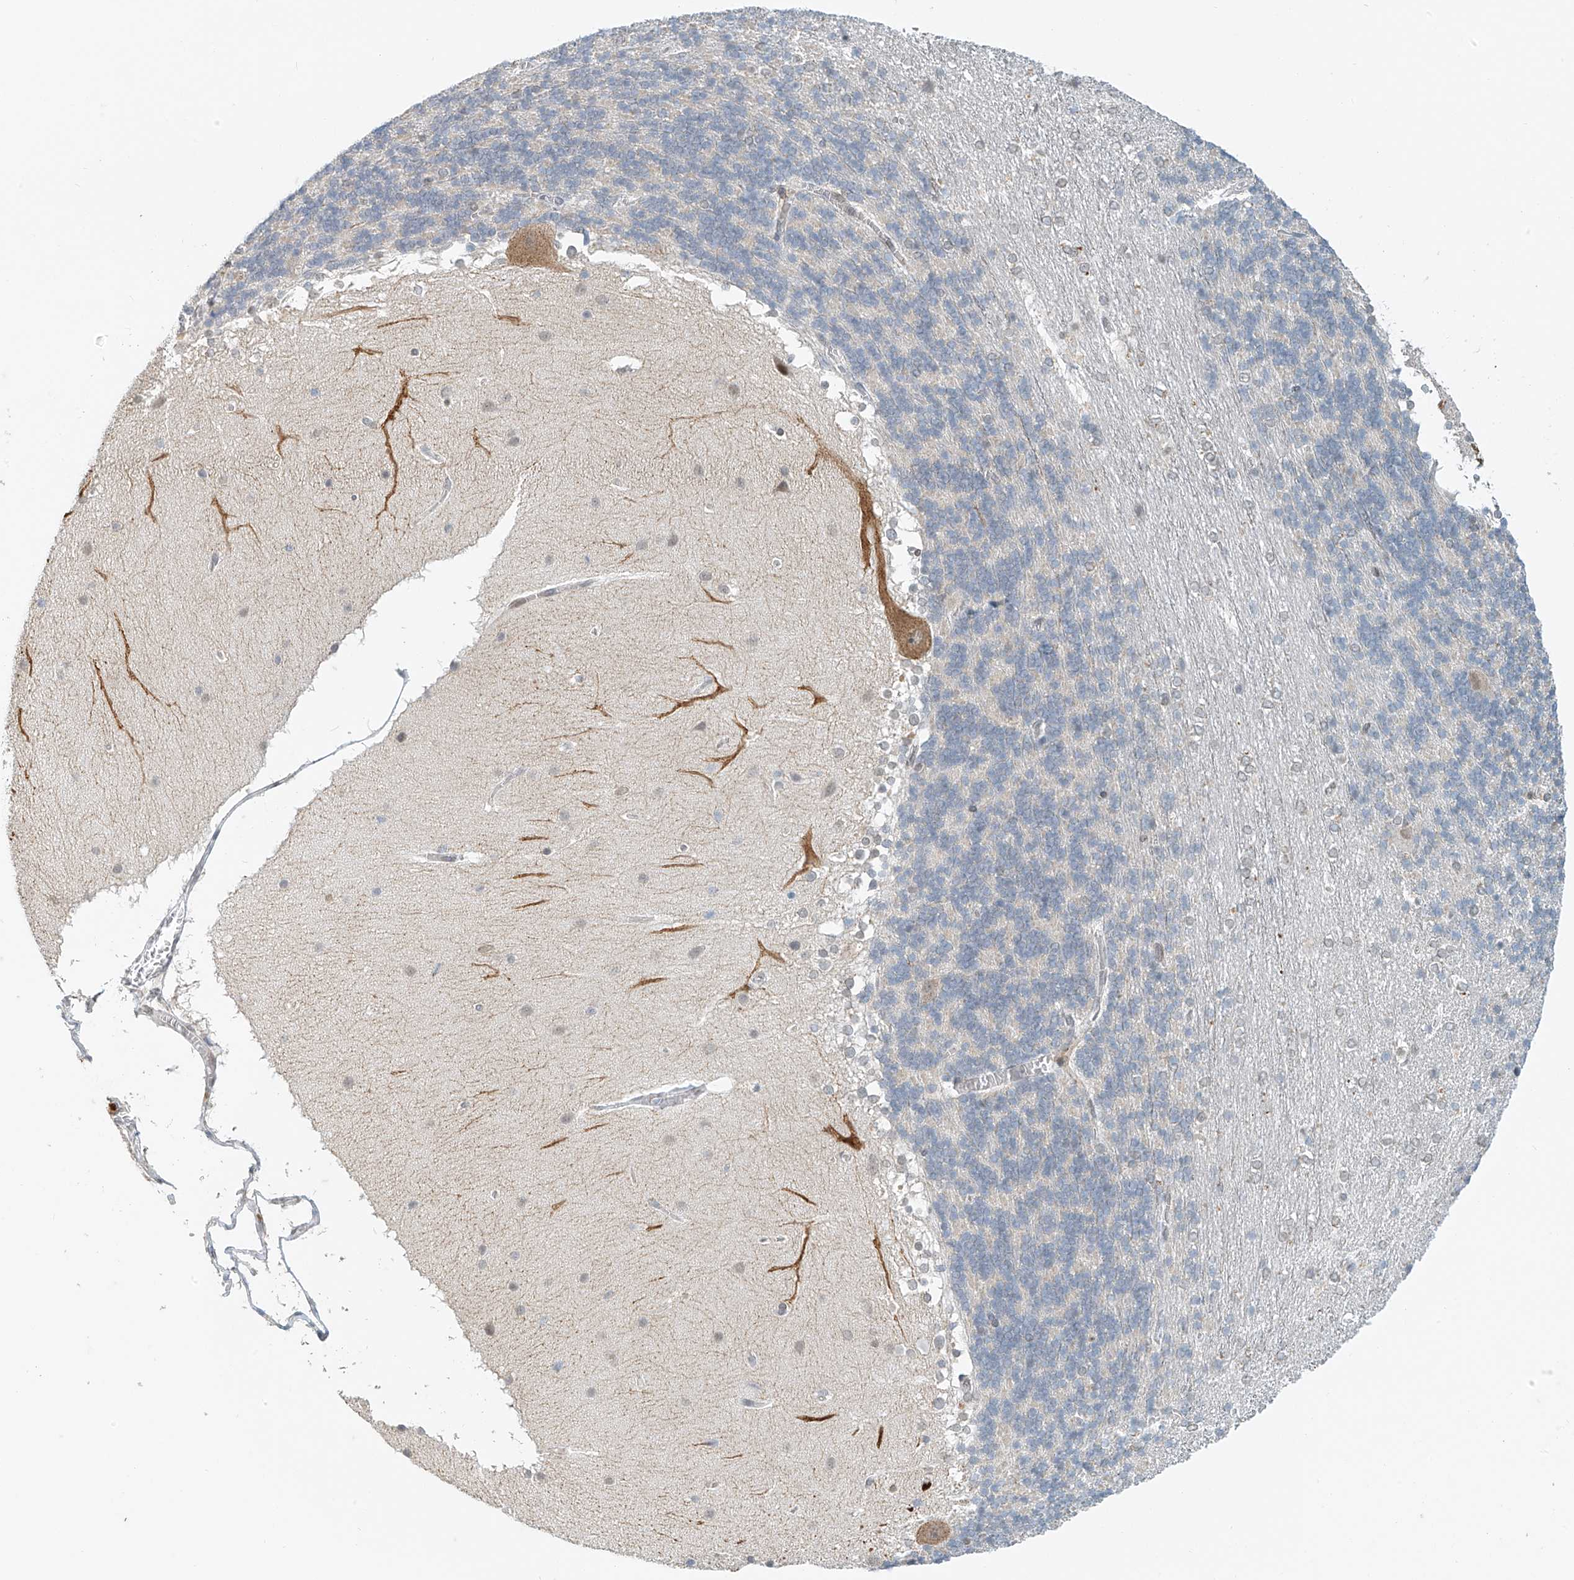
{"staining": {"intensity": "negative", "quantity": "none", "location": "none"}, "tissue": "cerebellum", "cell_type": "Cells in granular layer", "image_type": "normal", "snomed": [{"axis": "morphology", "description": "Normal tissue, NOS"}, {"axis": "topography", "description": "Cerebellum"}], "caption": "The photomicrograph exhibits no staining of cells in granular layer in unremarkable cerebellum. (DAB immunohistochemistry (IHC) with hematoxylin counter stain).", "gene": "STARD9", "patient": {"sex": "female", "age": 19}}